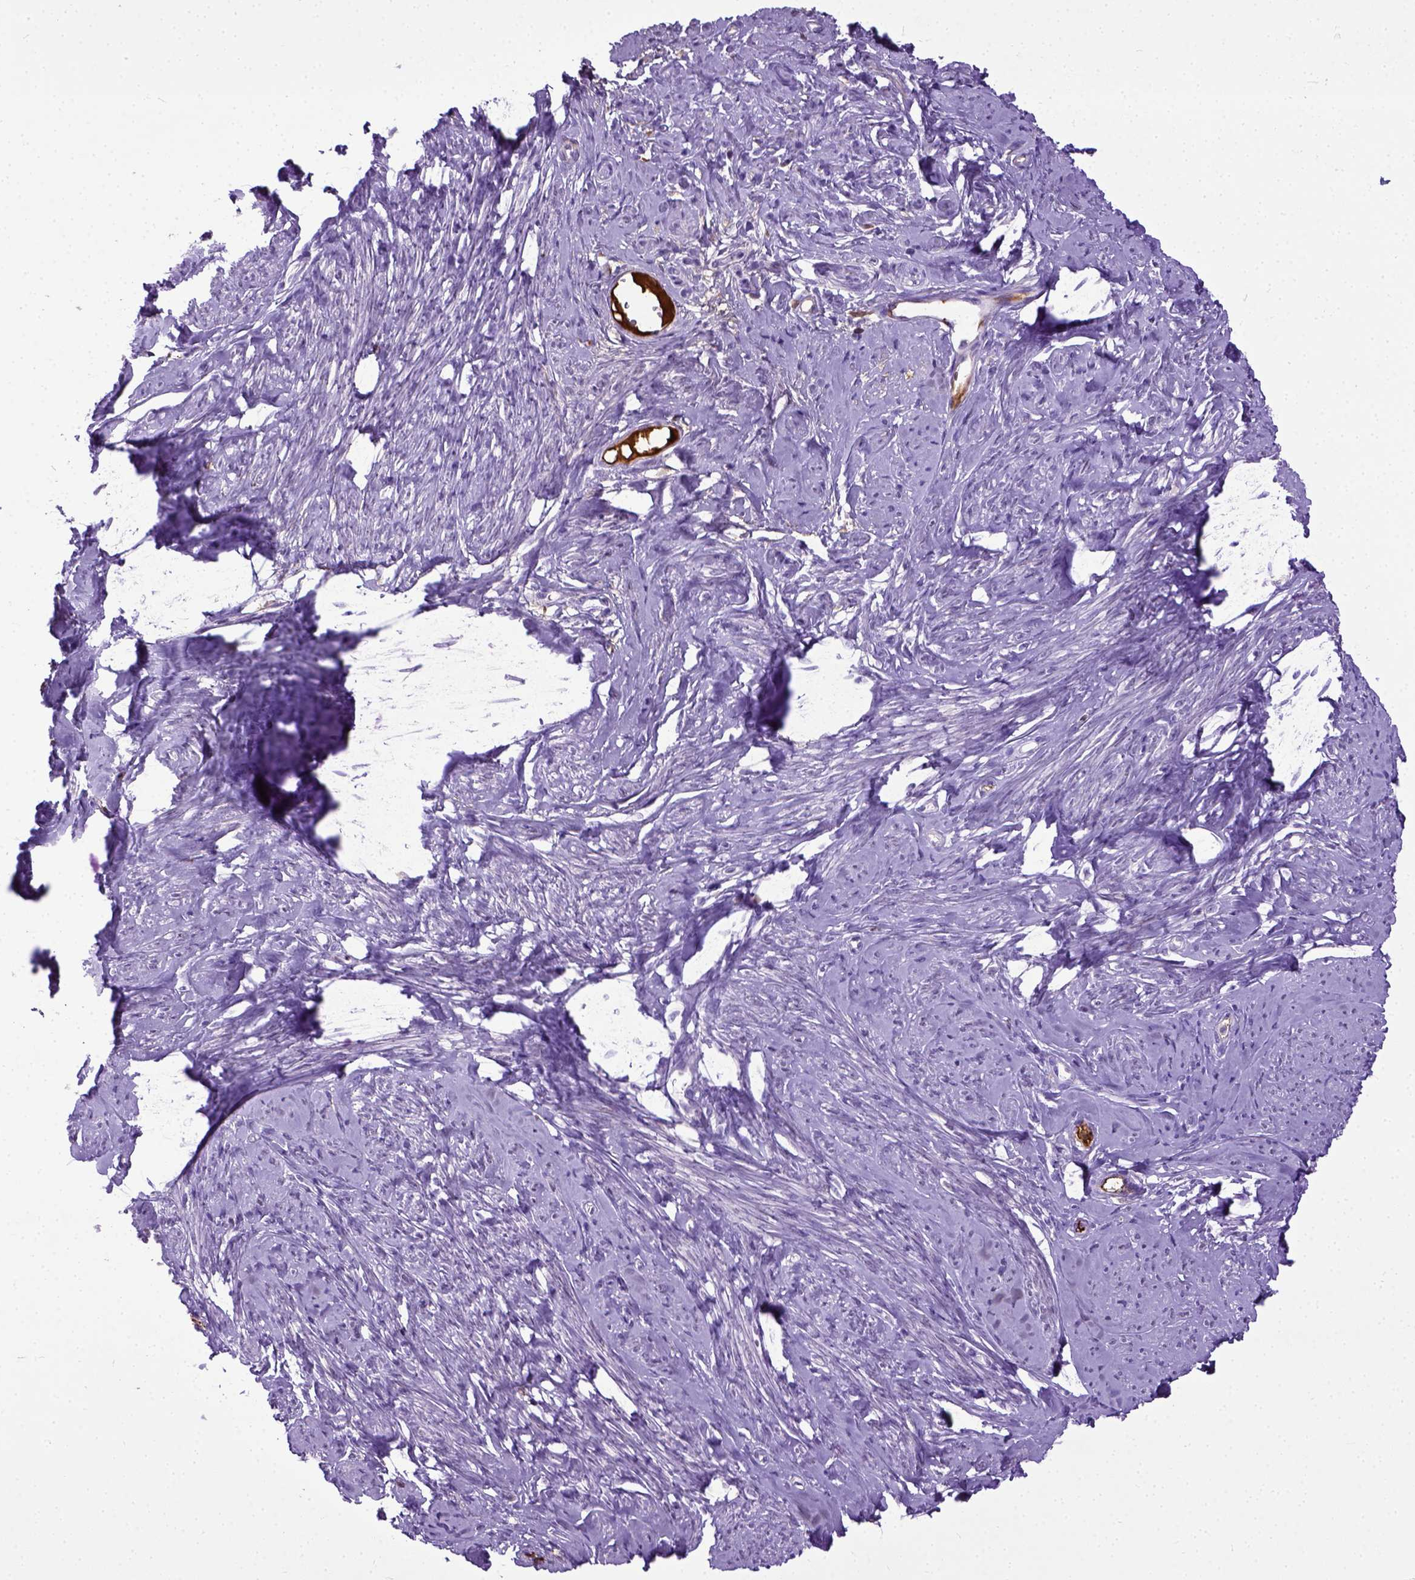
{"staining": {"intensity": "negative", "quantity": "none", "location": "none"}, "tissue": "smooth muscle", "cell_type": "Smooth muscle cells", "image_type": "normal", "snomed": [{"axis": "morphology", "description": "Normal tissue, NOS"}, {"axis": "topography", "description": "Smooth muscle"}], "caption": "Protein analysis of unremarkable smooth muscle exhibits no significant expression in smooth muscle cells.", "gene": "ADAMTS8", "patient": {"sex": "female", "age": 48}}